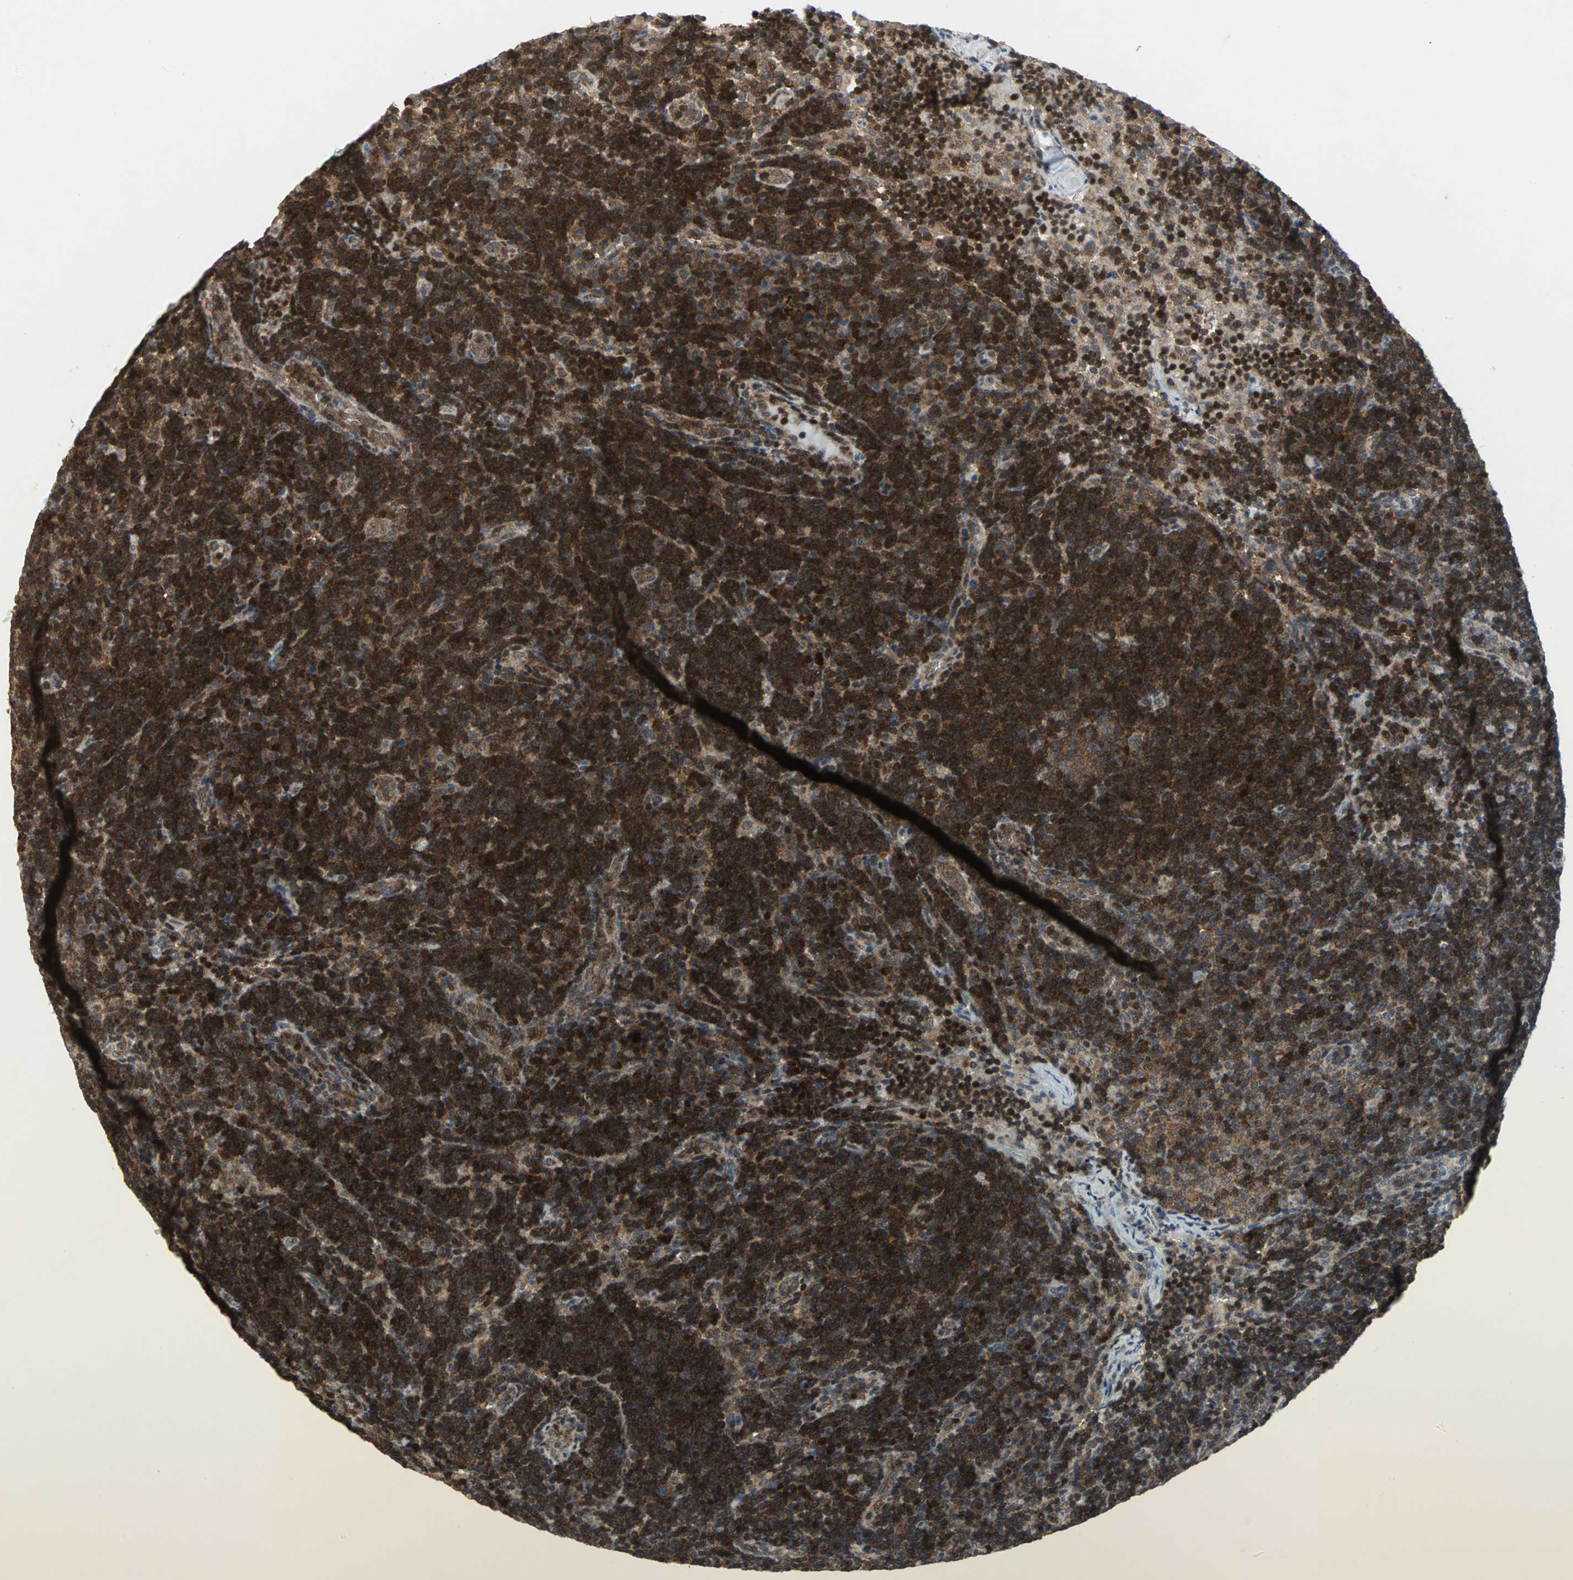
{"staining": {"intensity": "moderate", "quantity": ">75%", "location": "cytoplasmic/membranous"}, "tissue": "lymph node", "cell_type": "Germinal center cells", "image_type": "normal", "snomed": [{"axis": "morphology", "description": "Normal tissue, NOS"}, {"axis": "morphology", "description": "Squamous cell carcinoma, metastatic, NOS"}, {"axis": "topography", "description": "Lymph node"}], "caption": "Immunohistochemical staining of benign lymph node exhibits >75% levels of moderate cytoplasmic/membranous protein staining in about >75% of germinal center cells.", "gene": "PPIA", "patient": {"sex": "female", "age": 53}}